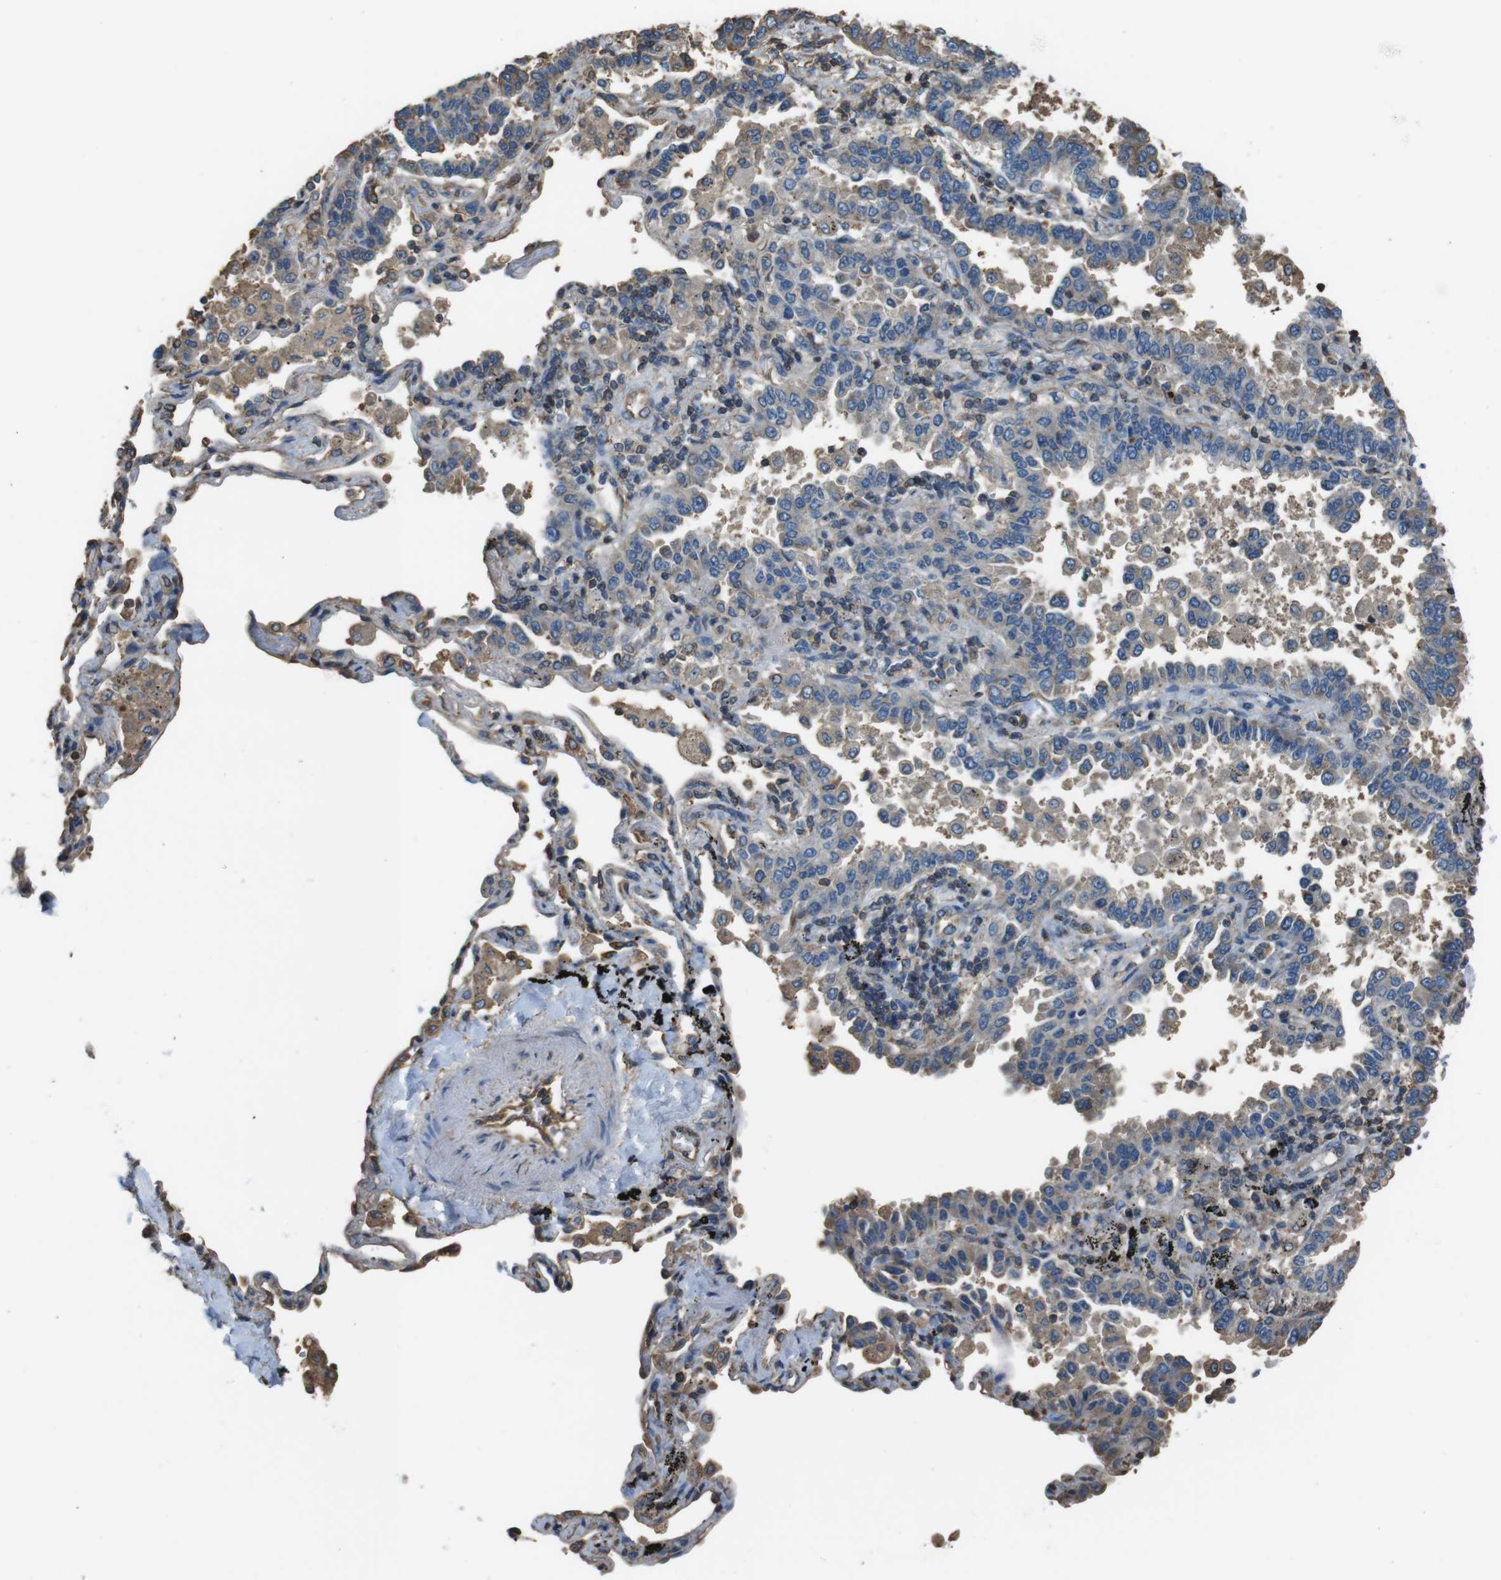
{"staining": {"intensity": "weak", "quantity": "25%-75%", "location": "cytoplasmic/membranous"}, "tissue": "lung cancer", "cell_type": "Tumor cells", "image_type": "cancer", "snomed": [{"axis": "morphology", "description": "Normal tissue, NOS"}, {"axis": "morphology", "description": "Adenocarcinoma, NOS"}, {"axis": "topography", "description": "Lung"}], "caption": "Lung cancer (adenocarcinoma) stained with a brown dye shows weak cytoplasmic/membranous positive expression in about 25%-75% of tumor cells.", "gene": "FCAR", "patient": {"sex": "male", "age": 59}}